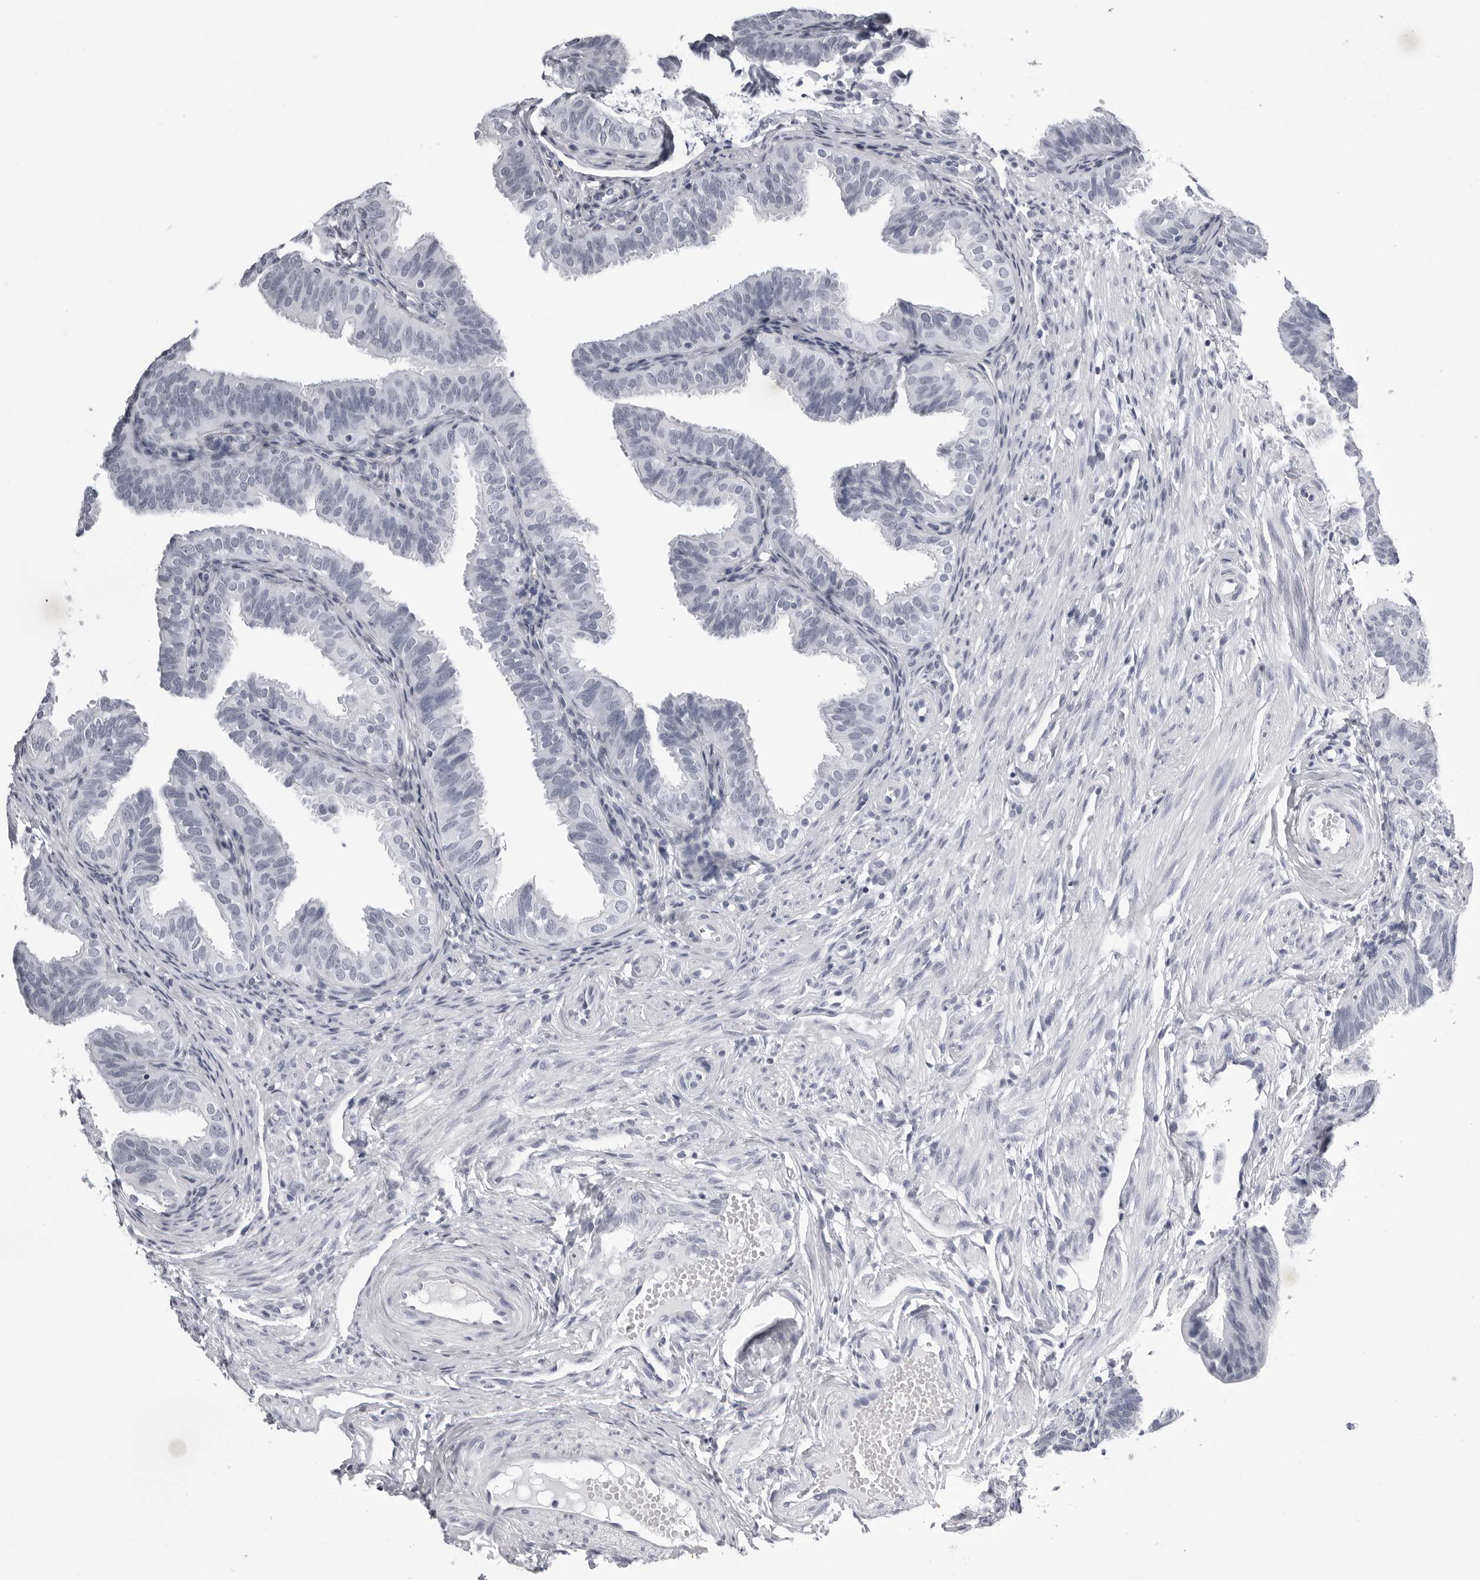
{"staining": {"intensity": "negative", "quantity": "none", "location": "none"}, "tissue": "fallopian tube", "cell_type": "Glandular cells", "image_type": "normal", "snomed": [{"axis": "morphology", "description": "Normal tissue, NOS"}, {"axis": "topography", "description": "Fallopian tube"}], "caption": "This image is of benign fallopian tube stained with immunohistochemistry (IHC) to label a protein in brown with the nuclei are counter-stained blue. There is no staining in glandular cells.", "gene": "BPIFA1", "patient": {"sex": "female", "age": 35}}